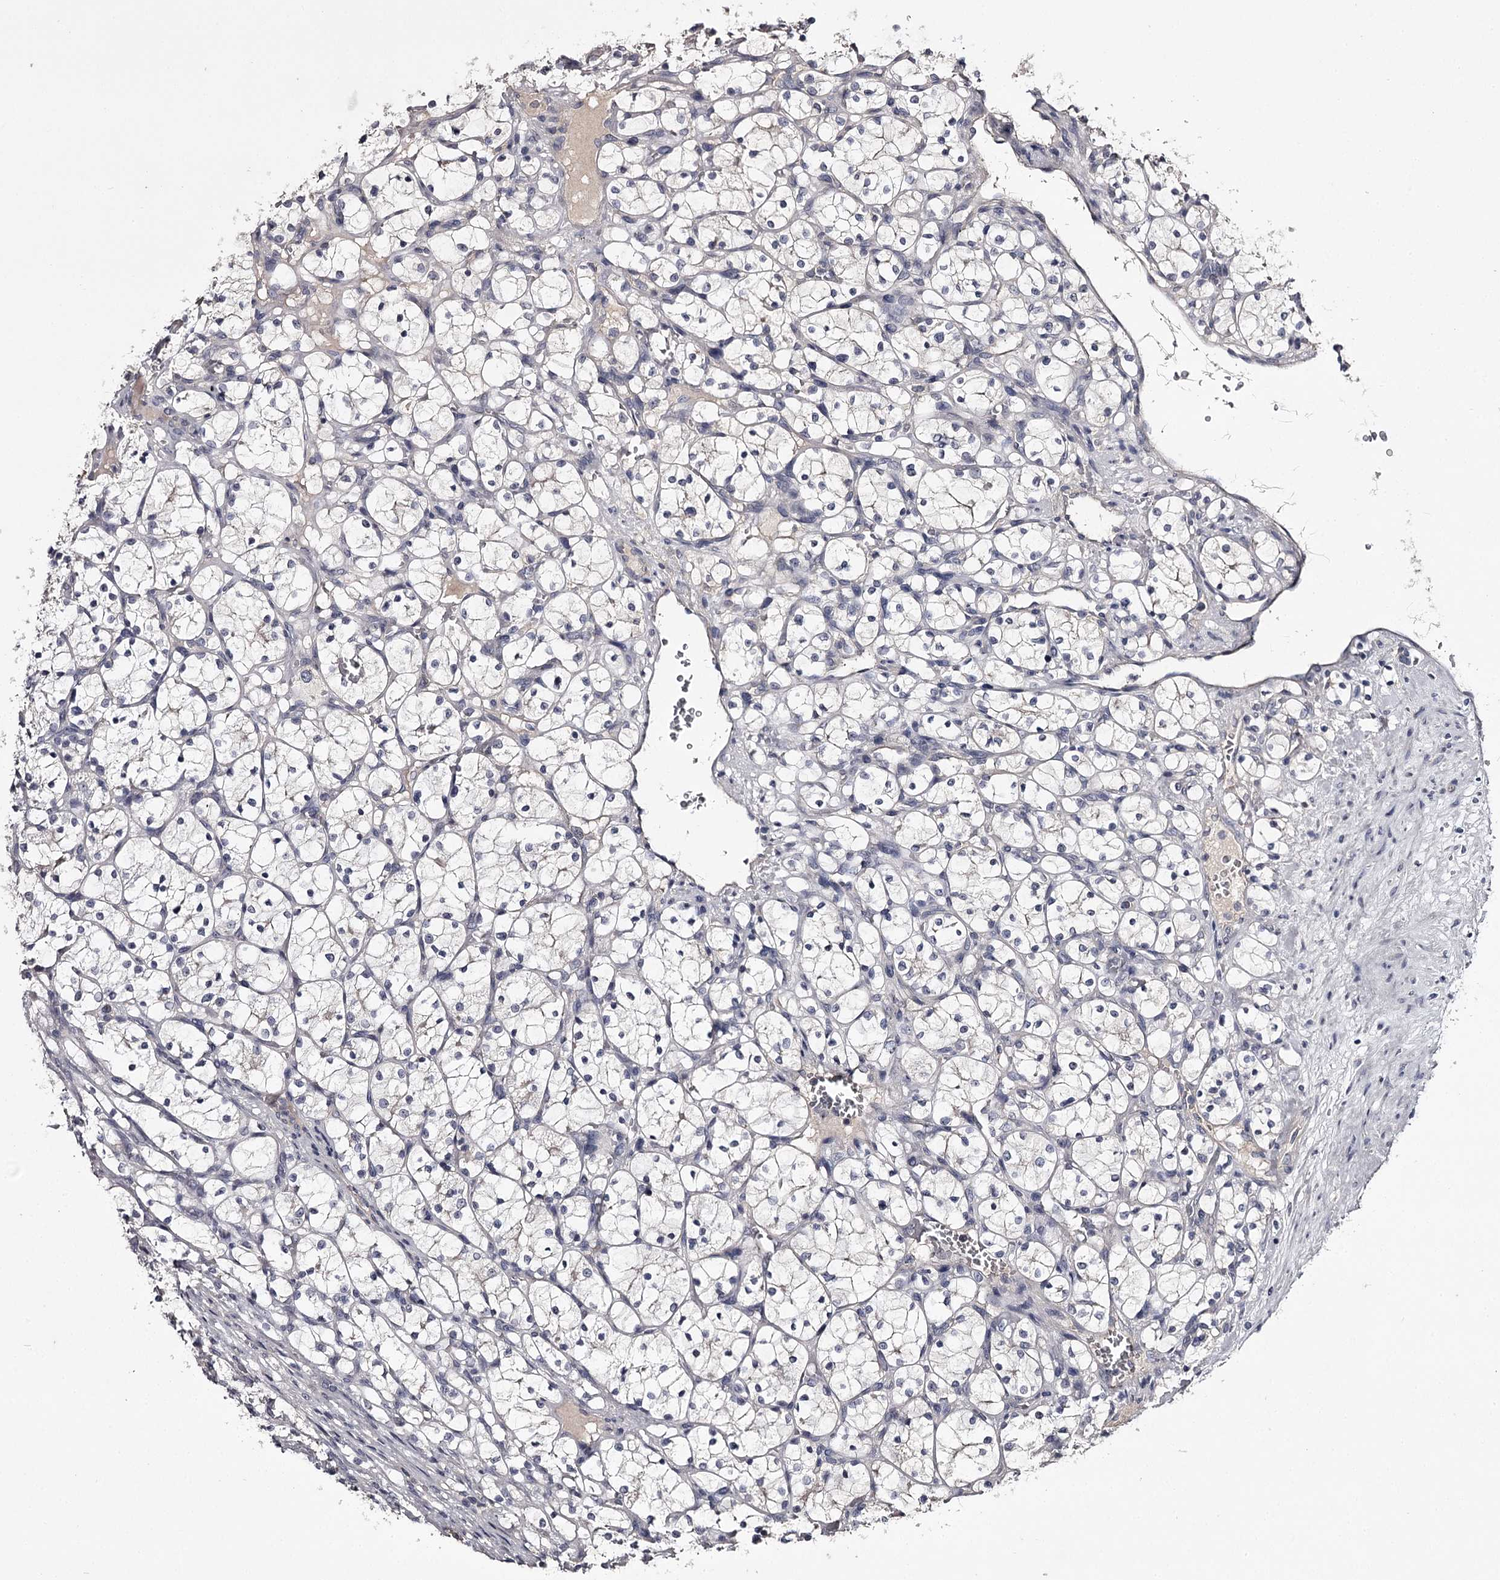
{"staining": {"intensity": "negative", "quantity": "none", "location": "none"}, "tissue": "renal cancer", "cell_type": "Tumor cells", "image_type": "cancer", "snomed": [{"axis": "morphology", "description": "Adenocarcinoma, NOS"}, {"axis": "topography", "description": "Kidney"}], "caption": "Renal cancer (adenocarcinoma) was stained to show a protein in brown. There is no significant positivity in tumor cells.", "gene": "PRM2", "patient": {"sex": "female", "age": 69}}